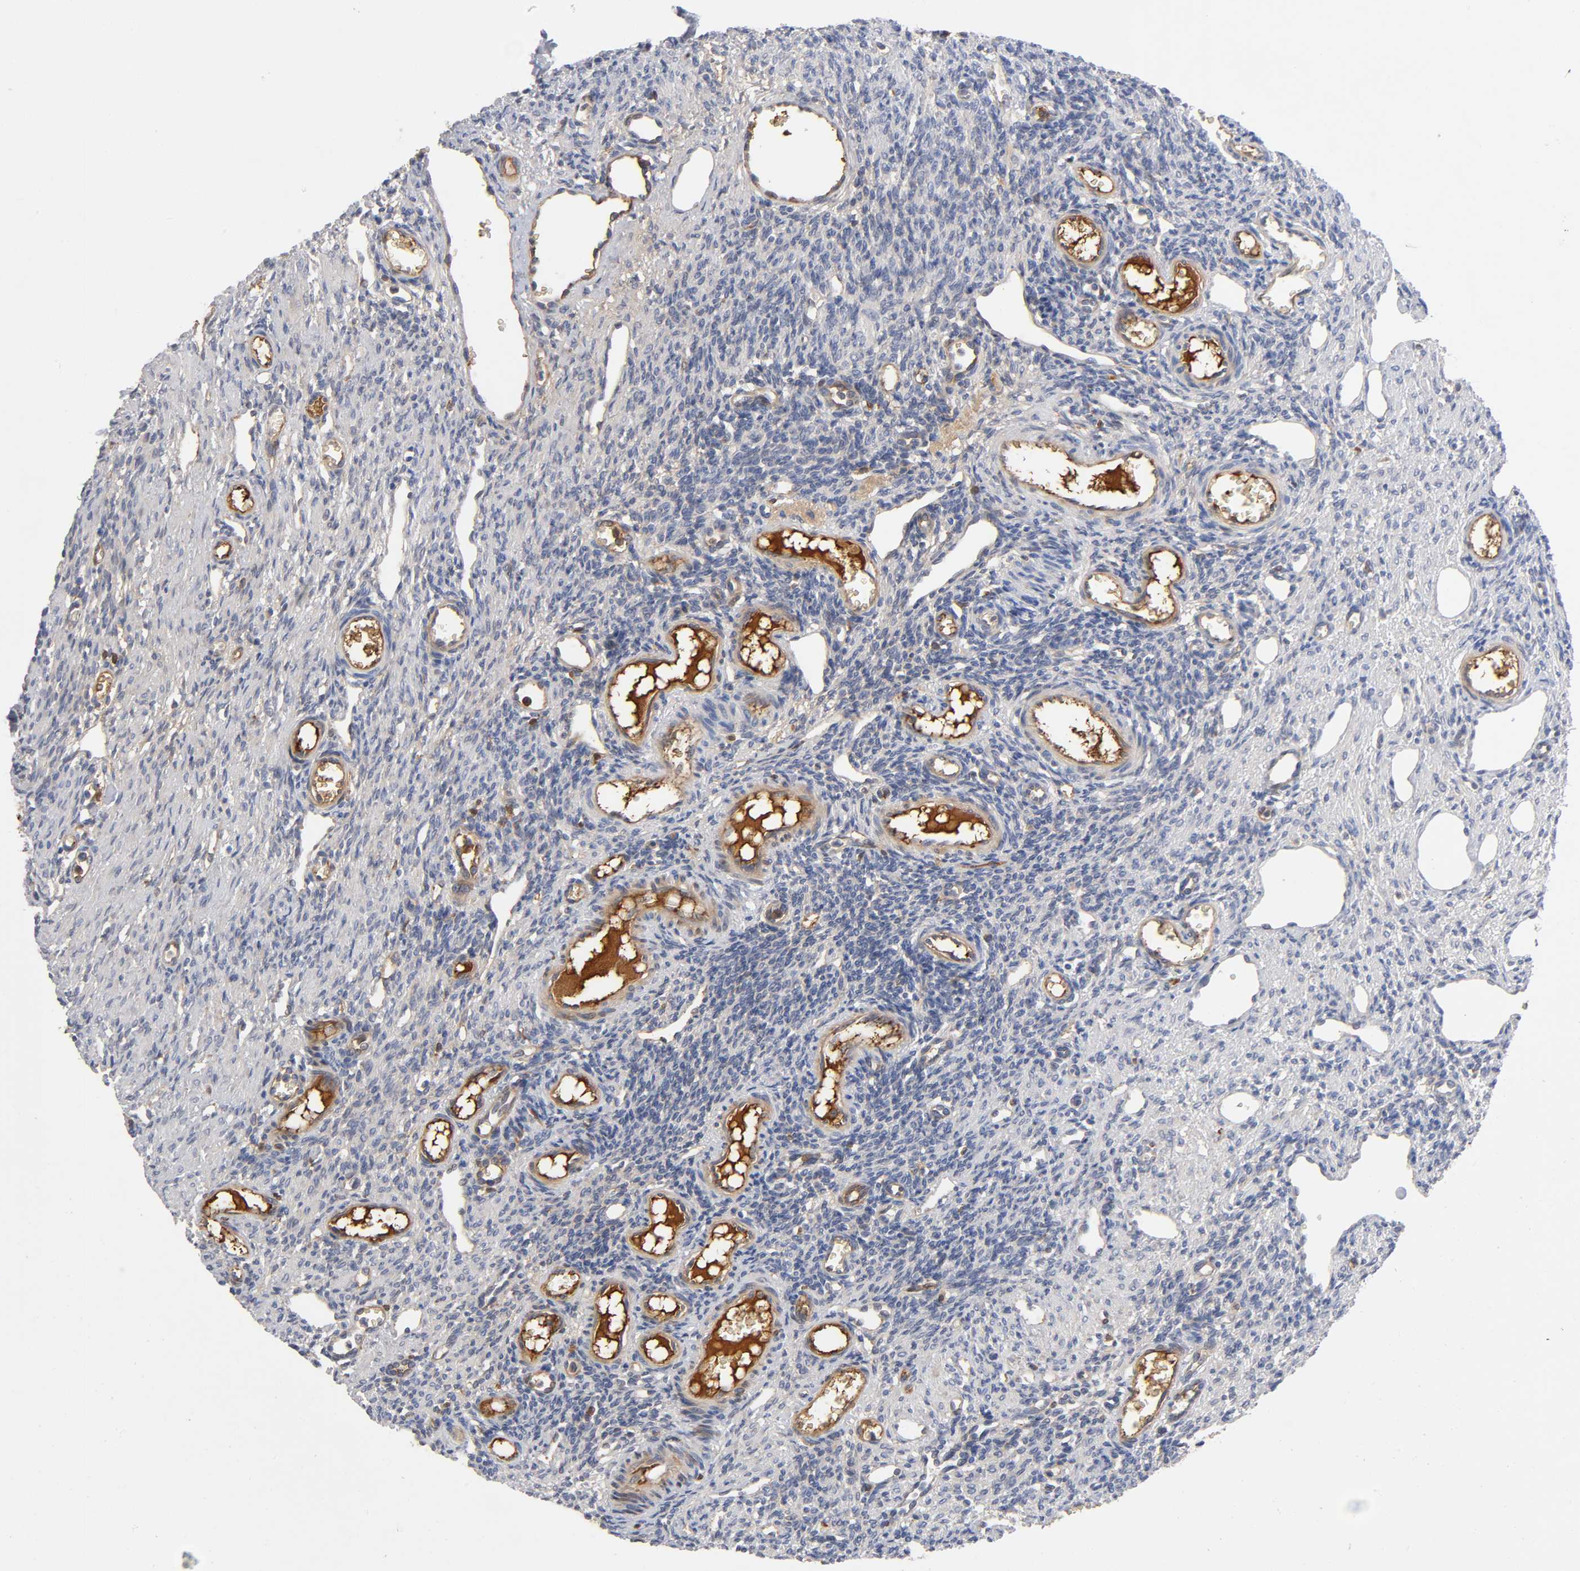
{"staining": {"intensity": "moderate", "quantity": "25%-75%", "location": "cytoplasmic/membranous"}, "tissue": "ovary", "cell_type": "Follicle cells", "image_type": "normal", "snomed": [{"axis": "morphology", "description": "Normal tissue, NOS"}, {"axis": "topography", "description": "Ovary"}], "caption": "Brown immunohistochemical staining in normal human ovary exhibits moderate cytoplasmic/membranous expression in approximately 25%-75% of follicle cells. (IHC, brightfield microscopy, high magnification).", "gene": "NOVA1", "patient": {"sex": "female", "age": 33}}